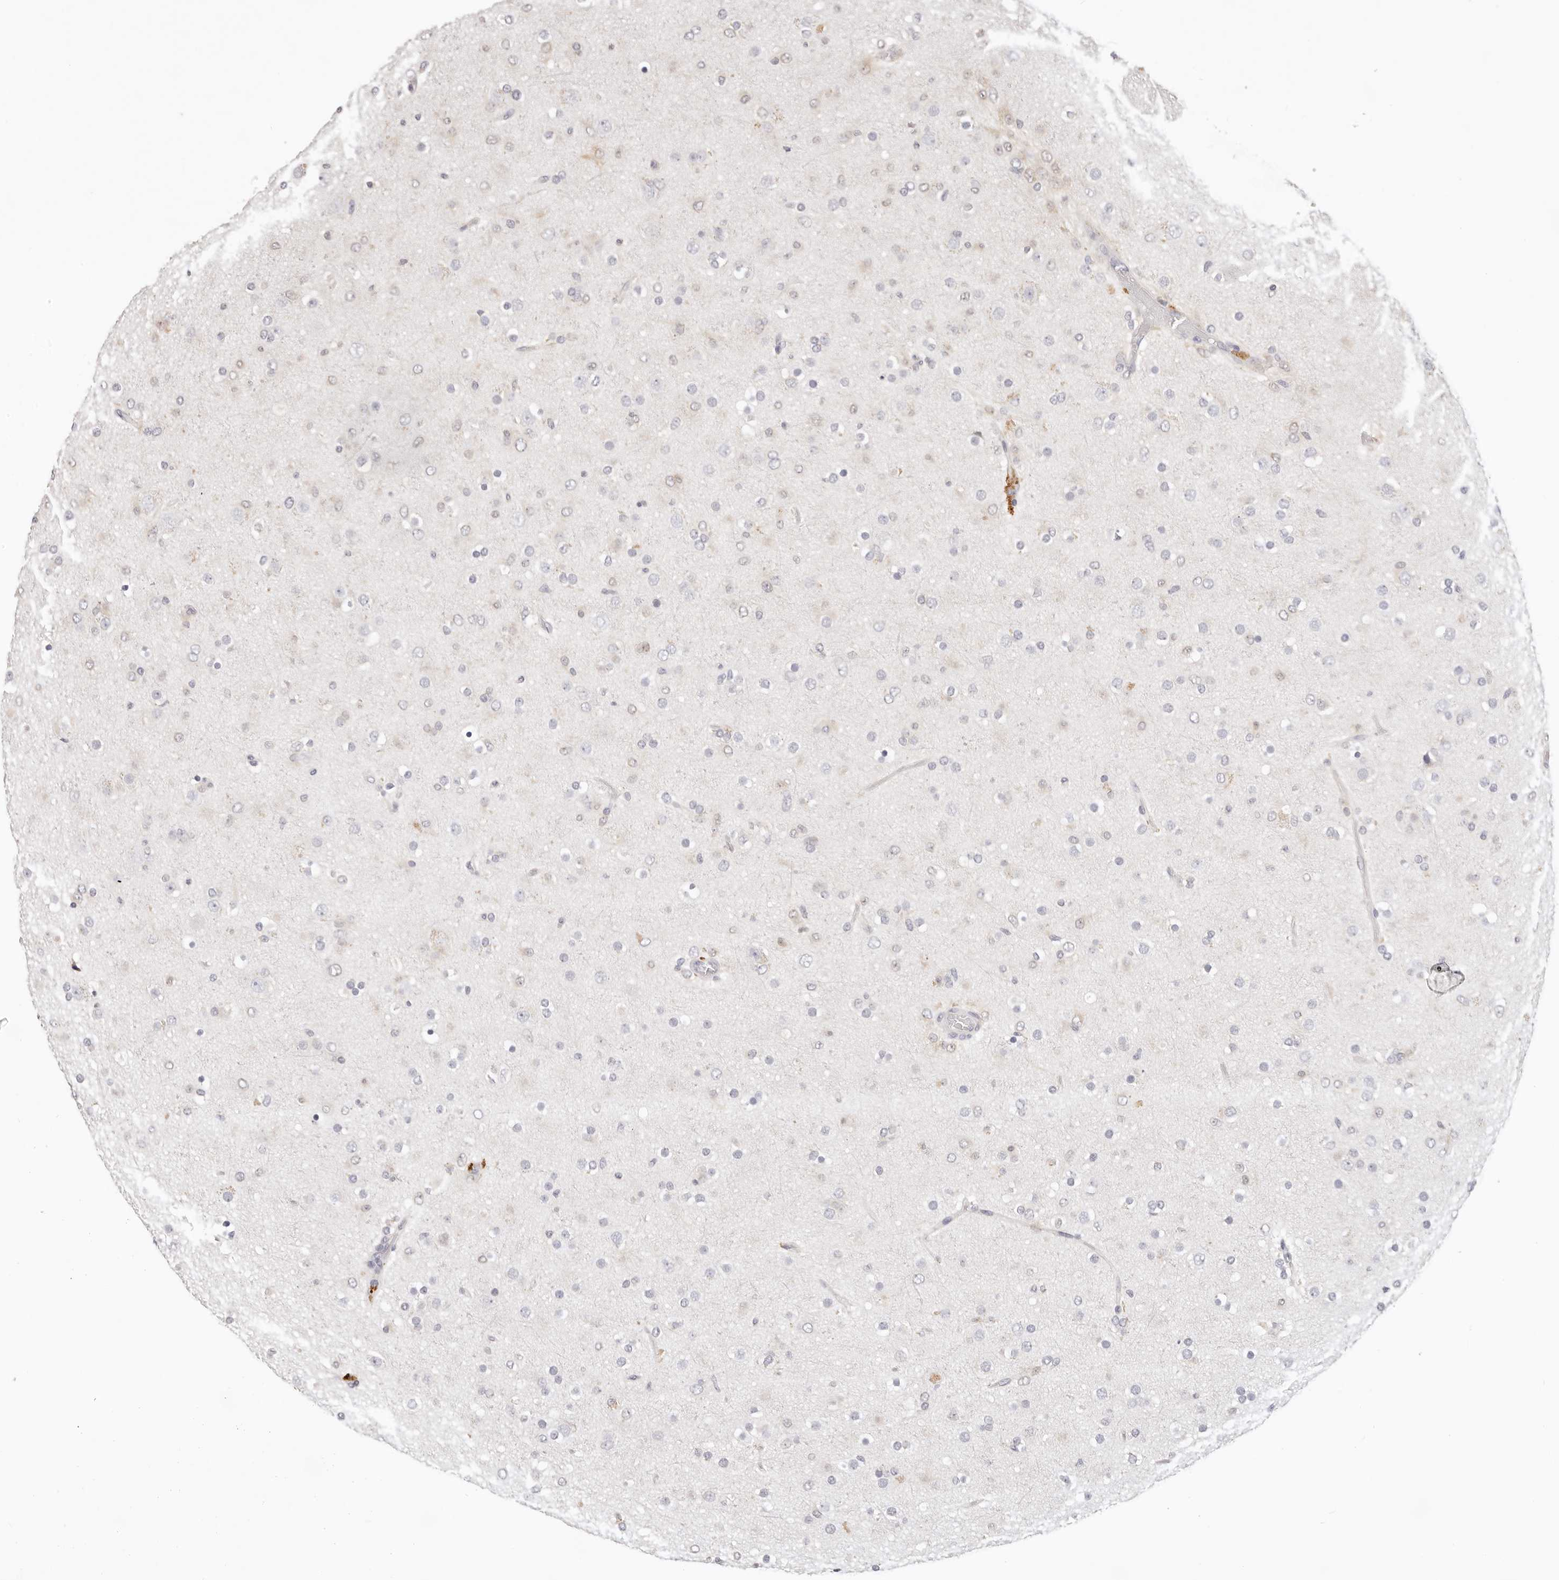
{"staining": {"intensity": "negative", "quantity": "none", "location": "none"}, "tissue": "glioma", "cell_type": "Tumor cells", "image_type": "cancer", "snomed": [{"axis": "morphology", "description": "Glioma, malignant, Low grade"}, {"axis": "topography", "description": "Brain"}], "caption": "The photomicrograph displays no significant positivity in tumor cells of malignant glioma (low-grade).", "gene": "GGPS1", "patient": {"sex": "male", "age": 65}}